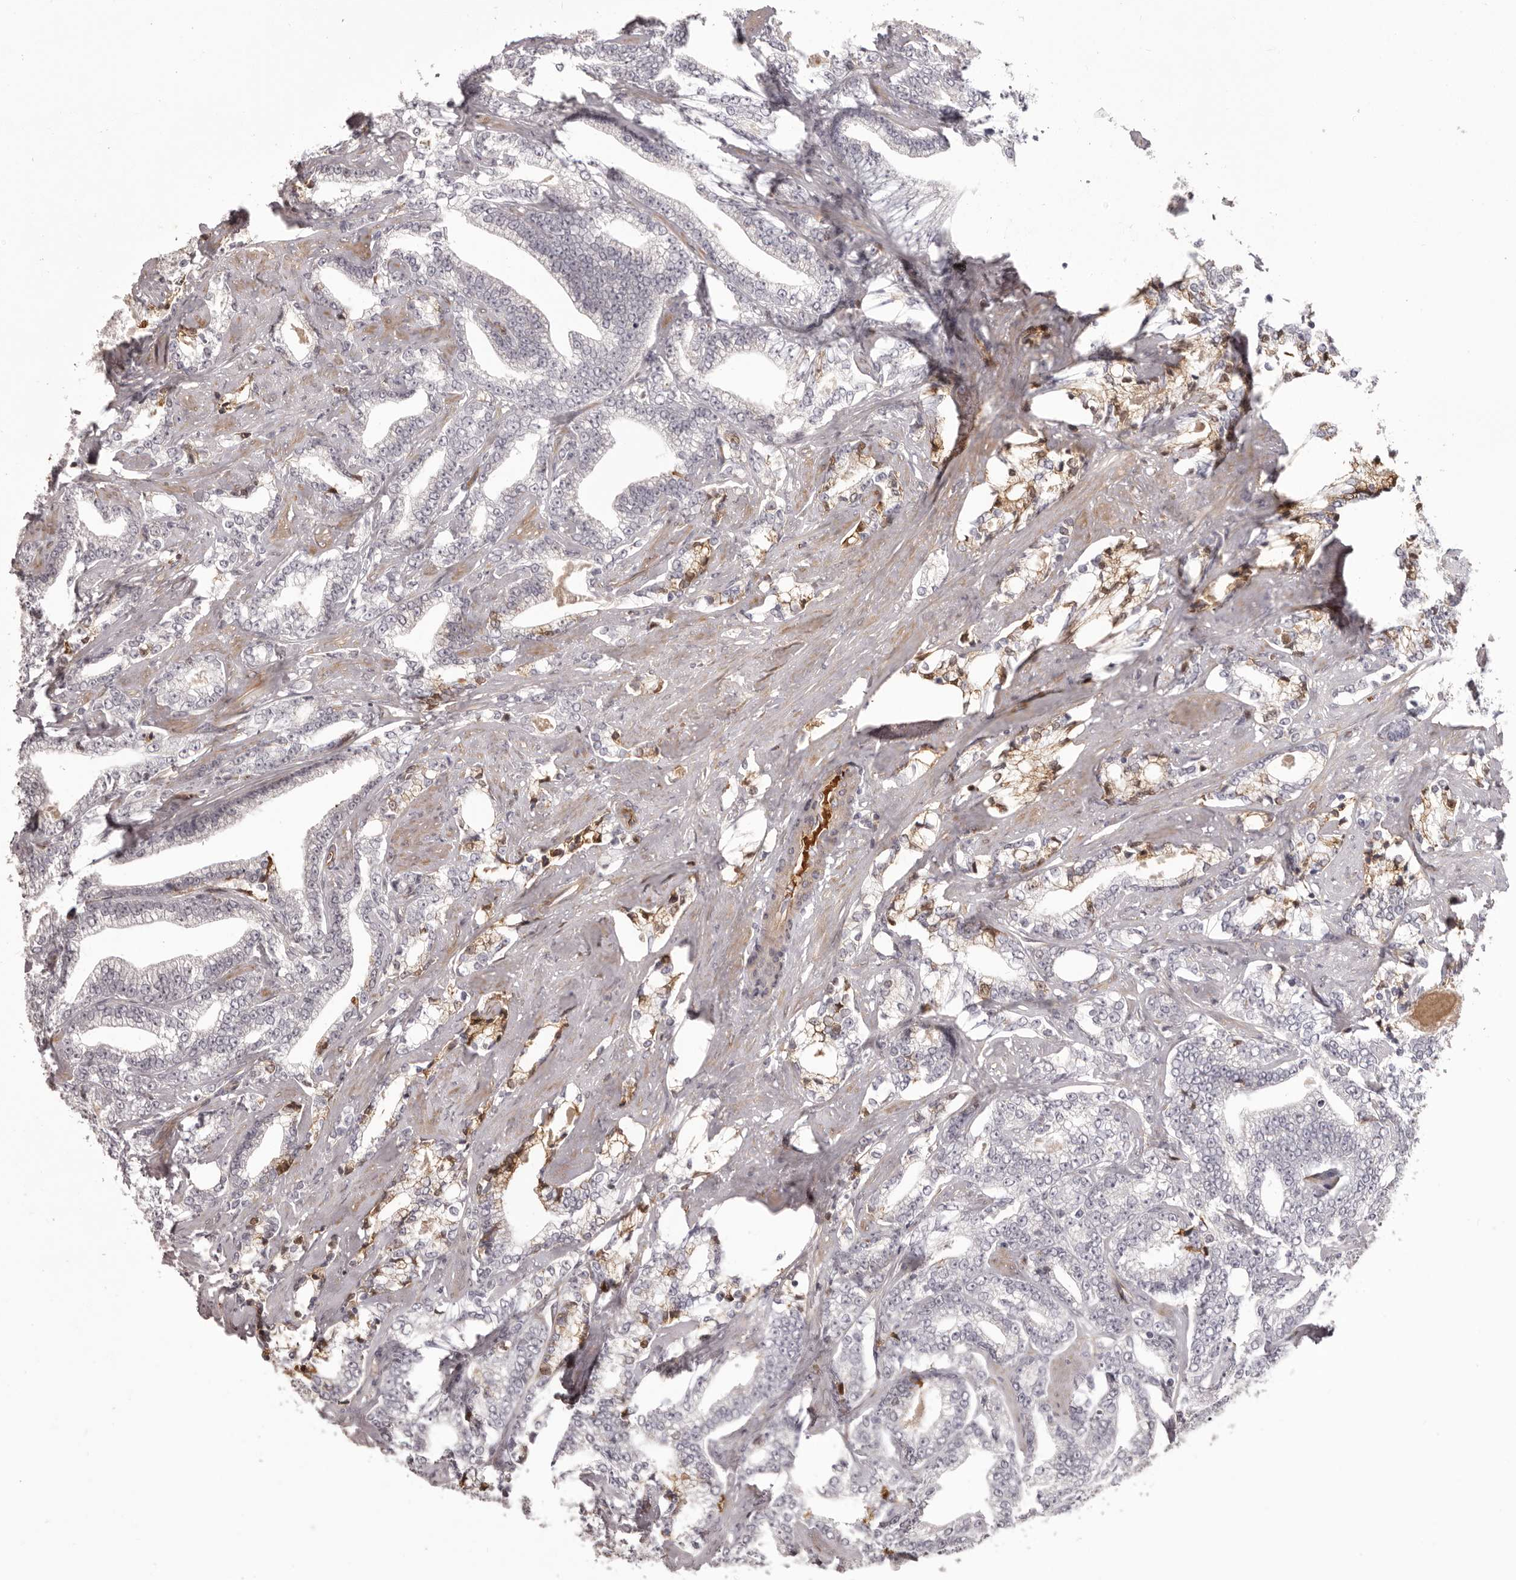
{"staining": {"intensity": "negative", "quantity": "none", "location": "none"}, "tissue": "prostate cancer", "cell_type": "Tumor cells", "image_type": "cancer", "snomed": [{"axis": "morphology", "description": "Adenocarcinoma, High grade"}, {"axis": "topography", "description": "Prostate and seminal vesicle, NOS"}], "caption": "High magnification brightfield microscopy of prostate cancer (high-grade adenocarcinoma) stained with DAB (brown) and counterstained with hematoxylin (blue): tumor cells show no significant positivity.", "gene": "OTUD3", "patient": {"sex": "male", "age": 67}}